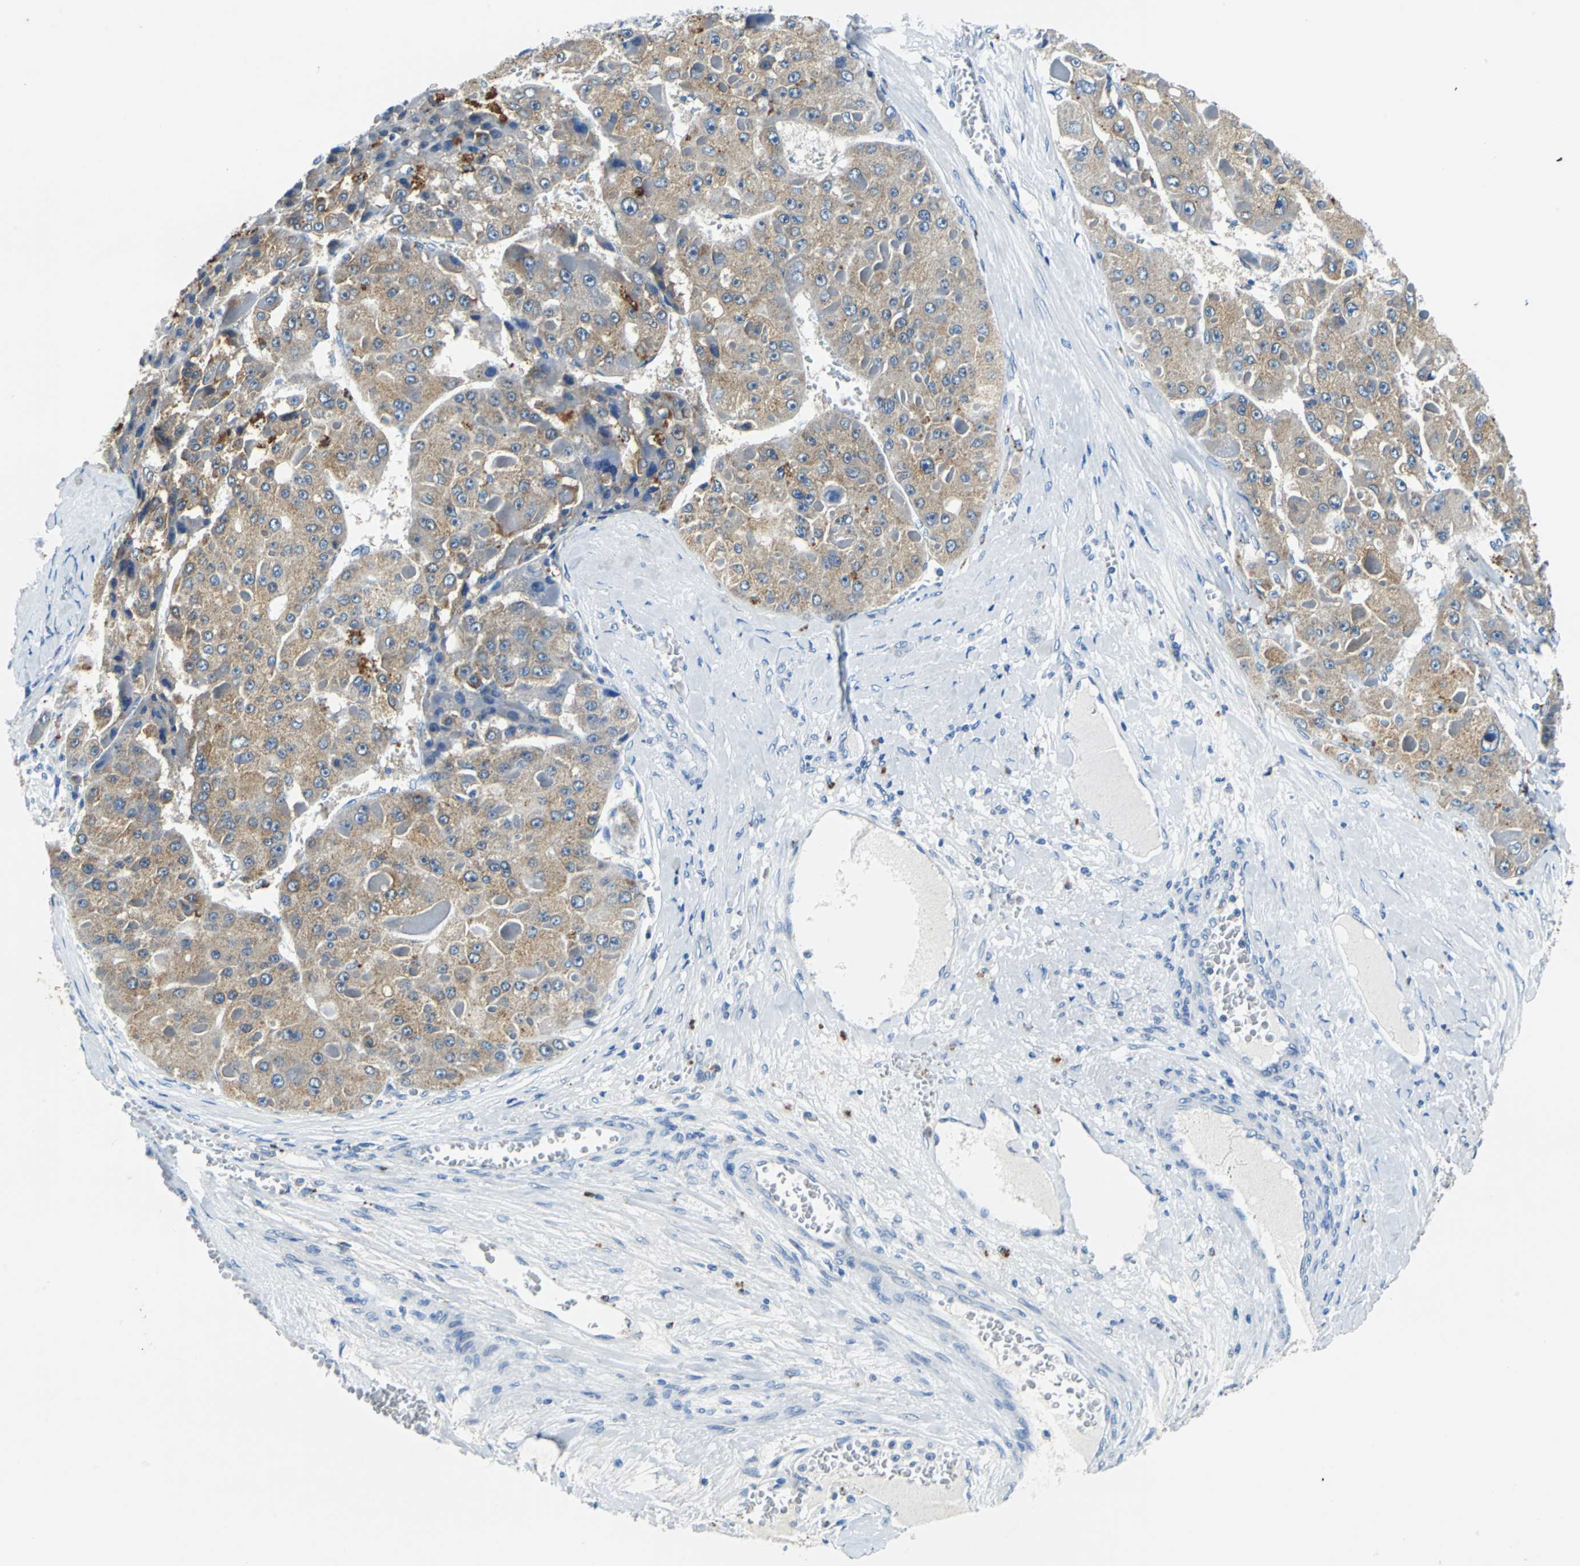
{"staining": {"intensity": "weak", "quantity": ">75%", "location": "cytoplasmic/membranous"}, "tissue": "liver cancer", "cell_type": "Tumor cells", "image_type": "cancer", "snomed": [{"axis": "morphology", "description": "Carcinoma, Hepatocellular, NOS"}, {"axis": "topography", "description": "Liver"}], "caption": "A high-resolution image shows immunohistochemistry staining of hepatocellular carcinoma (liver), which exhibits weak cytoplasmic/membranous positivity in about >75% of tumor cells.", "gene": "TEX264", "patient": {"sex": "female", "age": 73}}